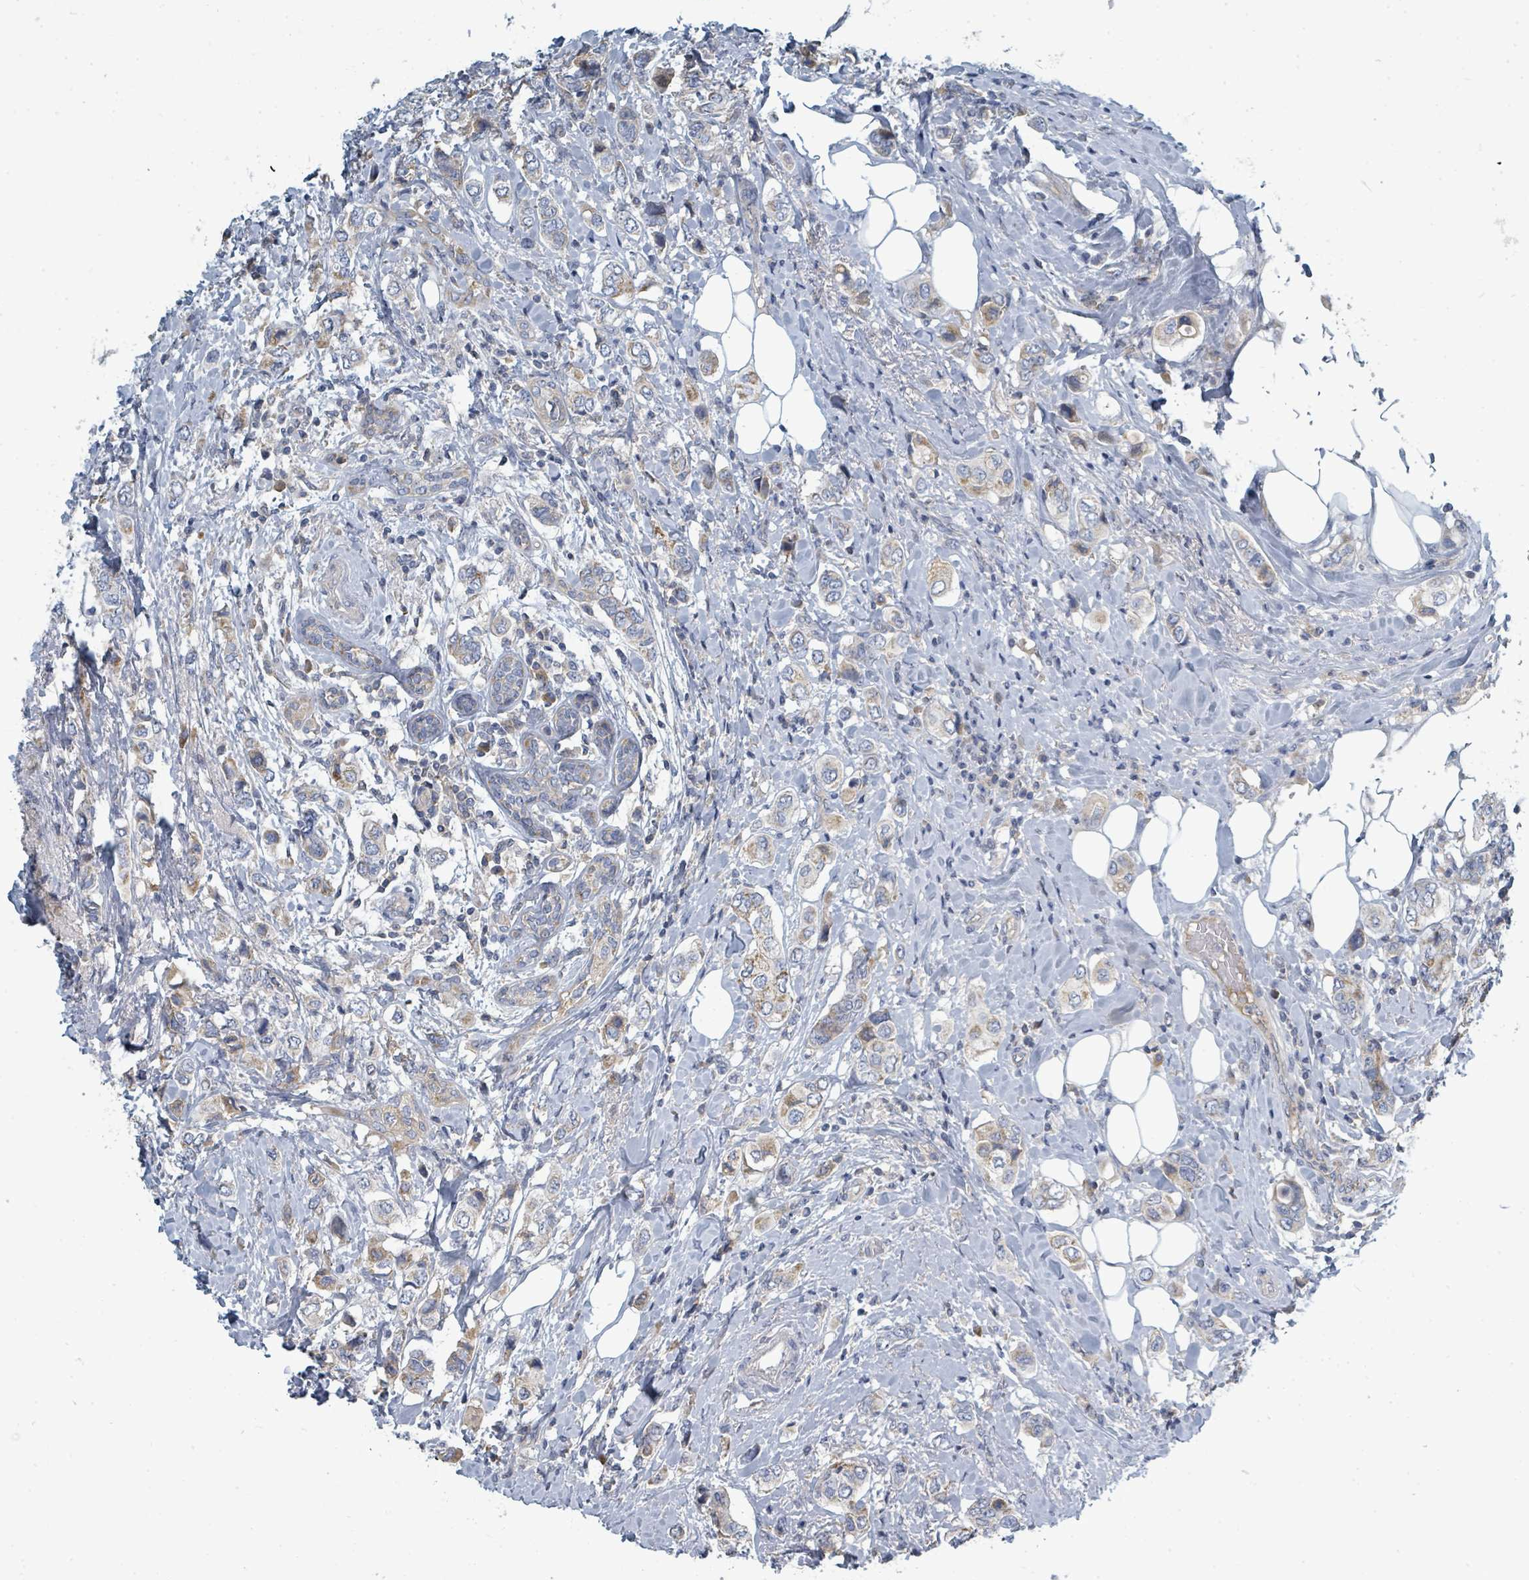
{"staining": {"intensity": "negative", "quantity": "none", "location": "none"}, "tissue": "breast cancer", "cell_type": "Tumor cells", "image_type": "cancer", "snomed": [{"axis": "morphology", "description": "Lobular carcinoma"}, {"axis": "topography", "description": "Breast"}], "caption": "High power microscopy micrograph of an immunohistochemistry photomicrograph of breast cancer, revealing no significant expression in tumor cells.", "gene": "SLC25A23", "patient": {"sex": "female", "age": 51}}